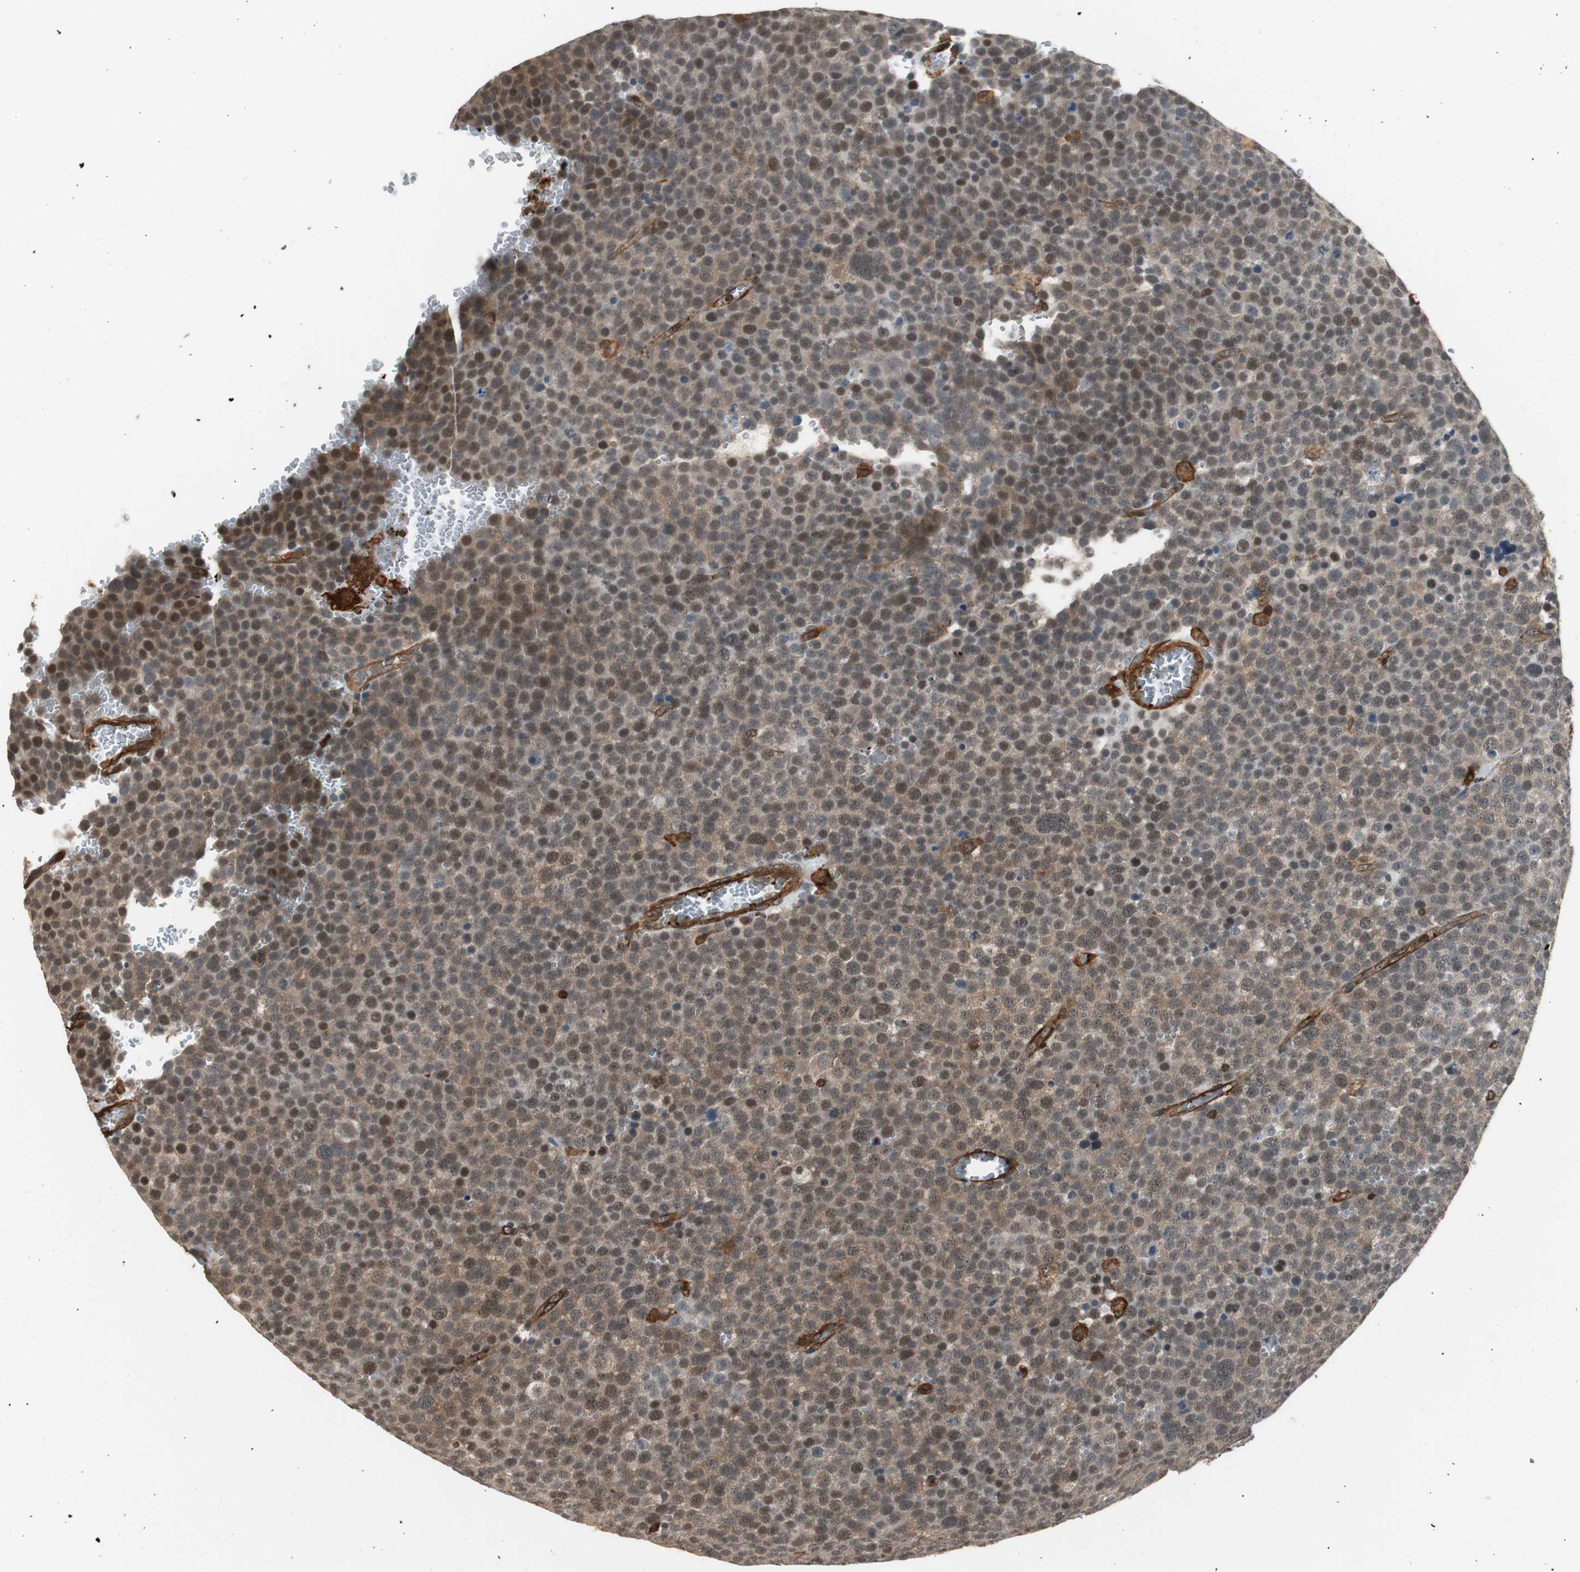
{"staining": {"intensity": "weak", "quantity": ">75%", "location": "cytoplasmic/membranous,nuclear"}, "tissue": "testis cancer", "cell_type": "Tumor cells", "image_type": "cancer", "snomed": [{"axis": "morphology", "description": "Seminoma, NOS"}, {"axis": "topography", "description": "Testis"}], "caption": "Testis cancer (seminoma) was stained to show a protein in brown. There is low levels of weak cytoplasmic/membranous and nuclear expression in approximately >75% of tumor cells.", "gene": "PTPN11", "patient": {"sex": "male", "age": 71}}